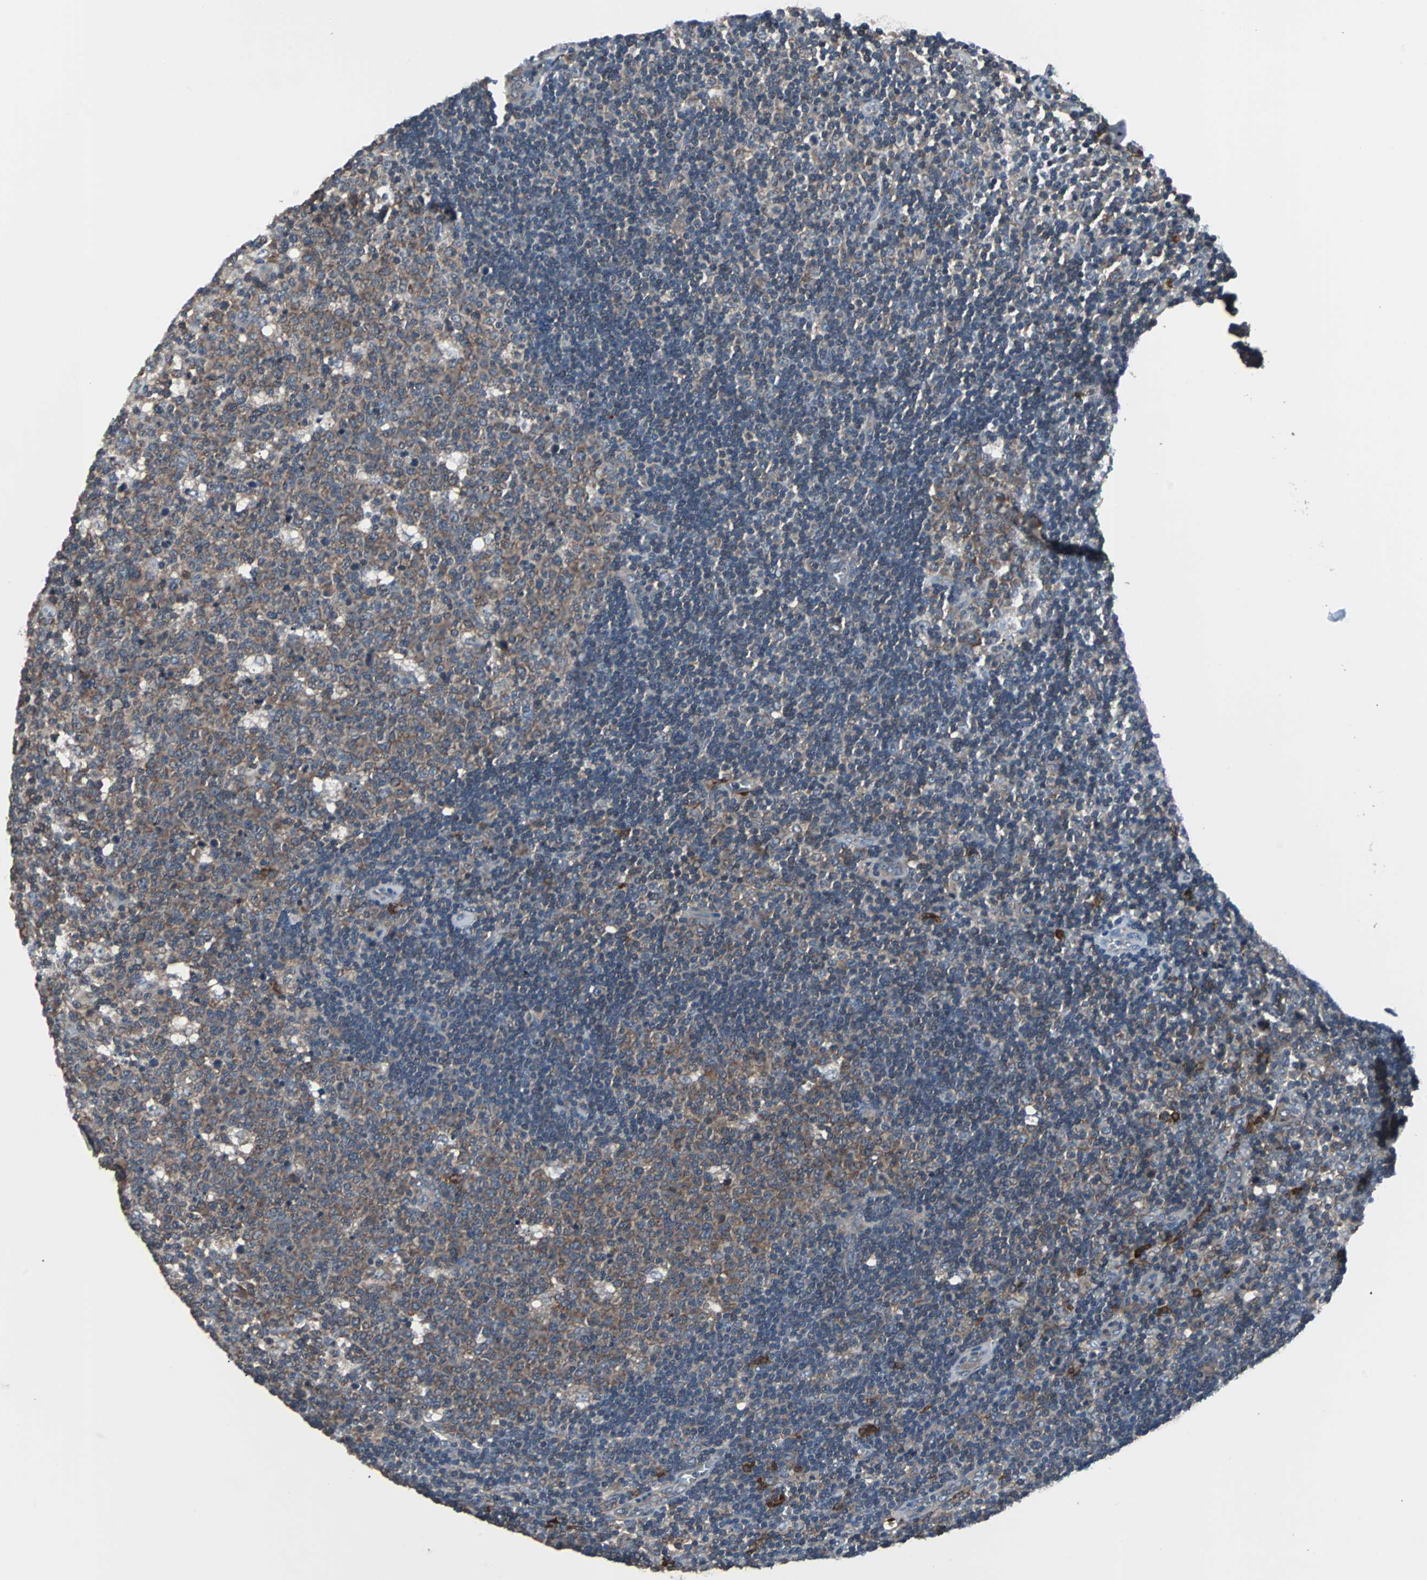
{"staining": {"intensity": "moderate", "quantity": ">75%", "location": "cytoplasmic/membranous"}, "tissue": "lymph node", "cell_type": "Germinal center cells", "image_type": "normal", "snomed": [{"axis": "morphology", "description": "Normal tissue, NOS"}, {"axis": "topography", "description": "Lymph node"}, {"axis": "topography", "description": "Salivary gland"}], "caption": "Immunohistochemistry histopathology image of unremarkable lymph node stained for a protein (brown), which shows medium levels of moderate cytoplasmic/membranous expression in about >75% of germinal center cells.", "gene": "PAK1", "patient": {"sex": "male", "age": 8}}